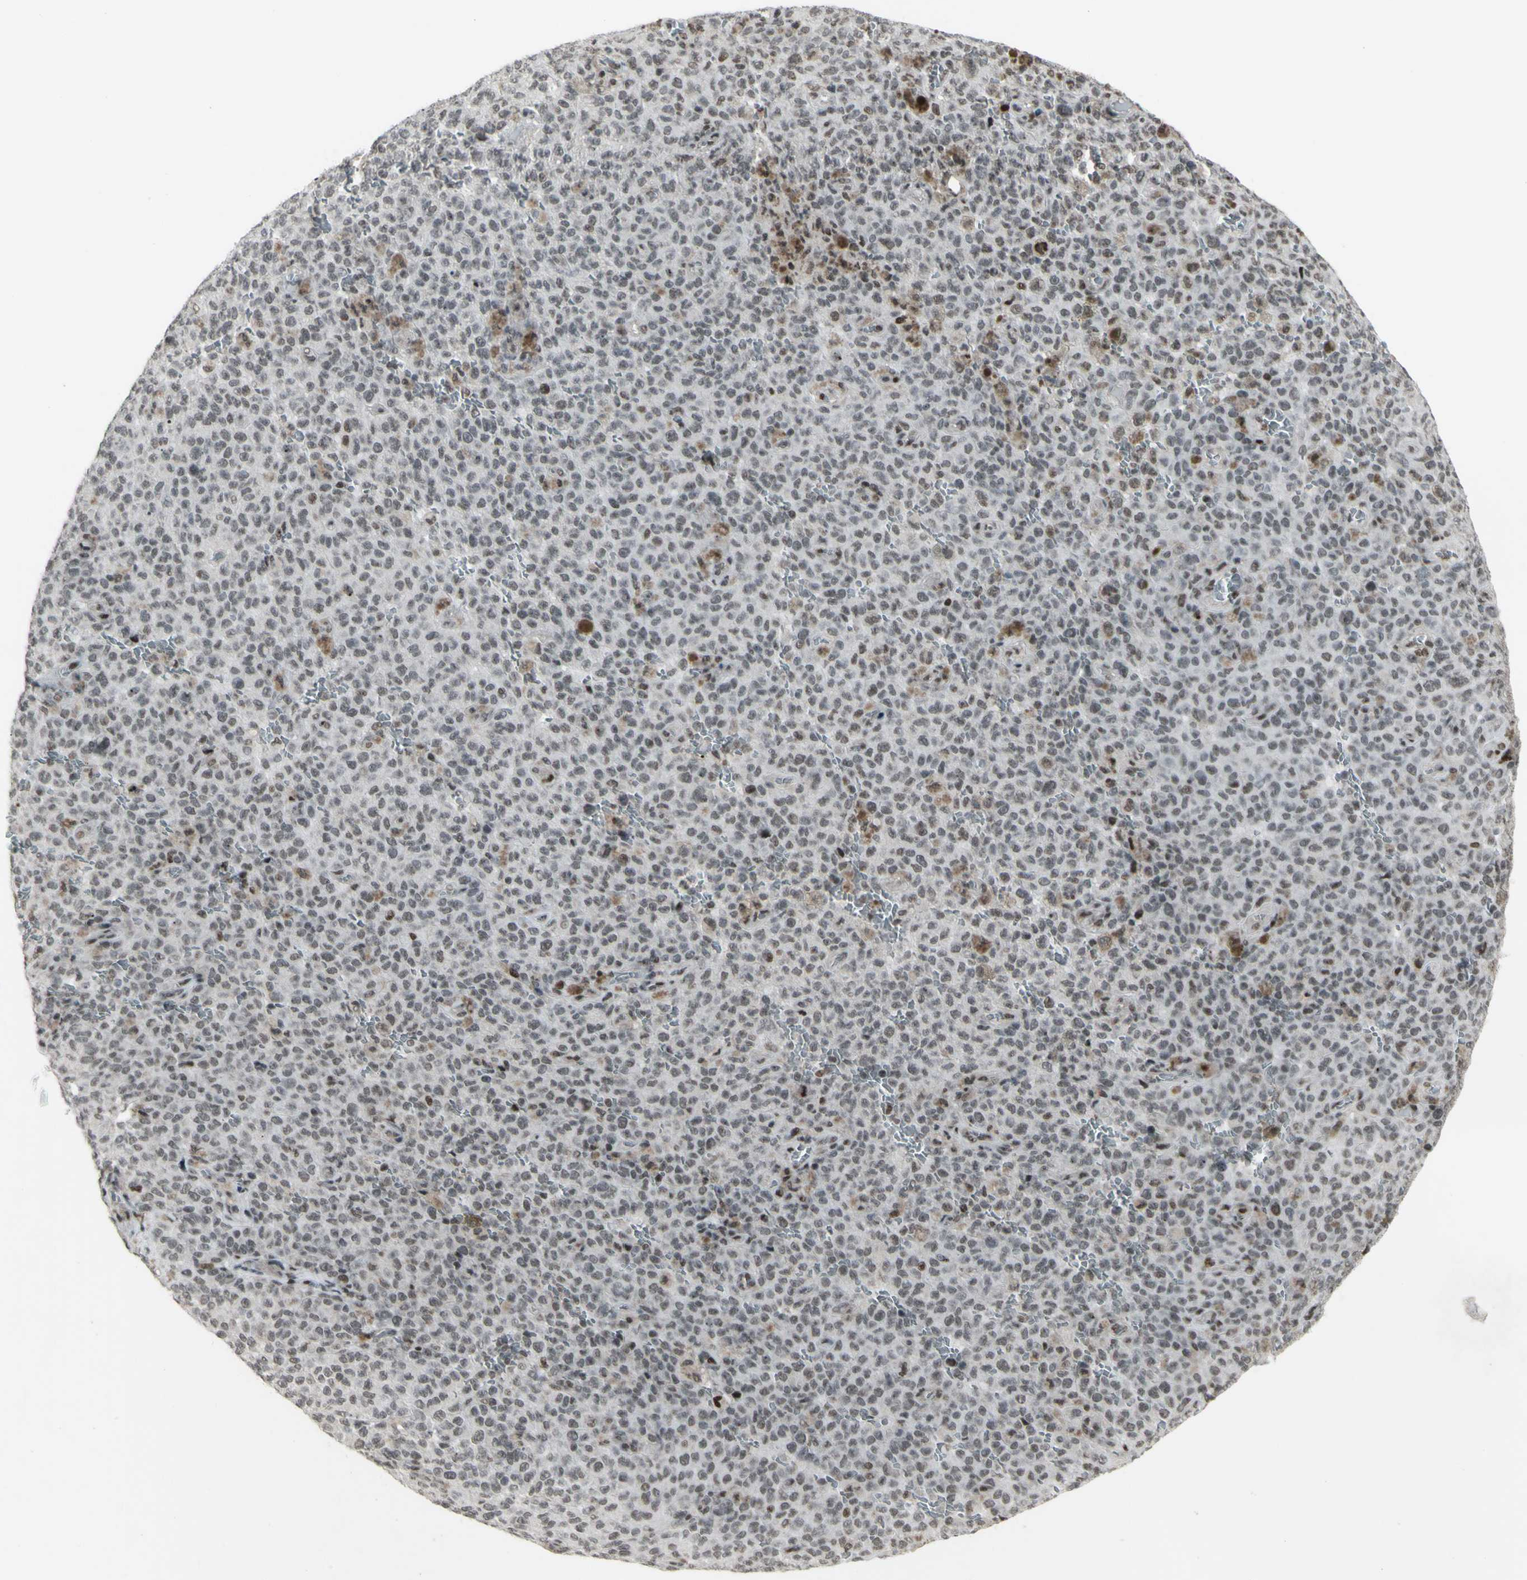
{"staining": {"intensity": "weak", "quantity": "25%-75%", "location": "nuclear"}, "tissue": "melanoma", "cell_type": "Tumor cells", "image_type": "cancer", "snomed": [{"axis": "morphology", "description": "Malignant melanoma, NOS"}, {"axis": "topography", "description": "Skin"}], "caption": "Immunohistochemistry of human malignant melanoma reveals low levels of weak nuclear staining in about 25%-75% of tumor cells.", "gene": "SUPT6H", "patient": {"sex": "female", "age": 82}}